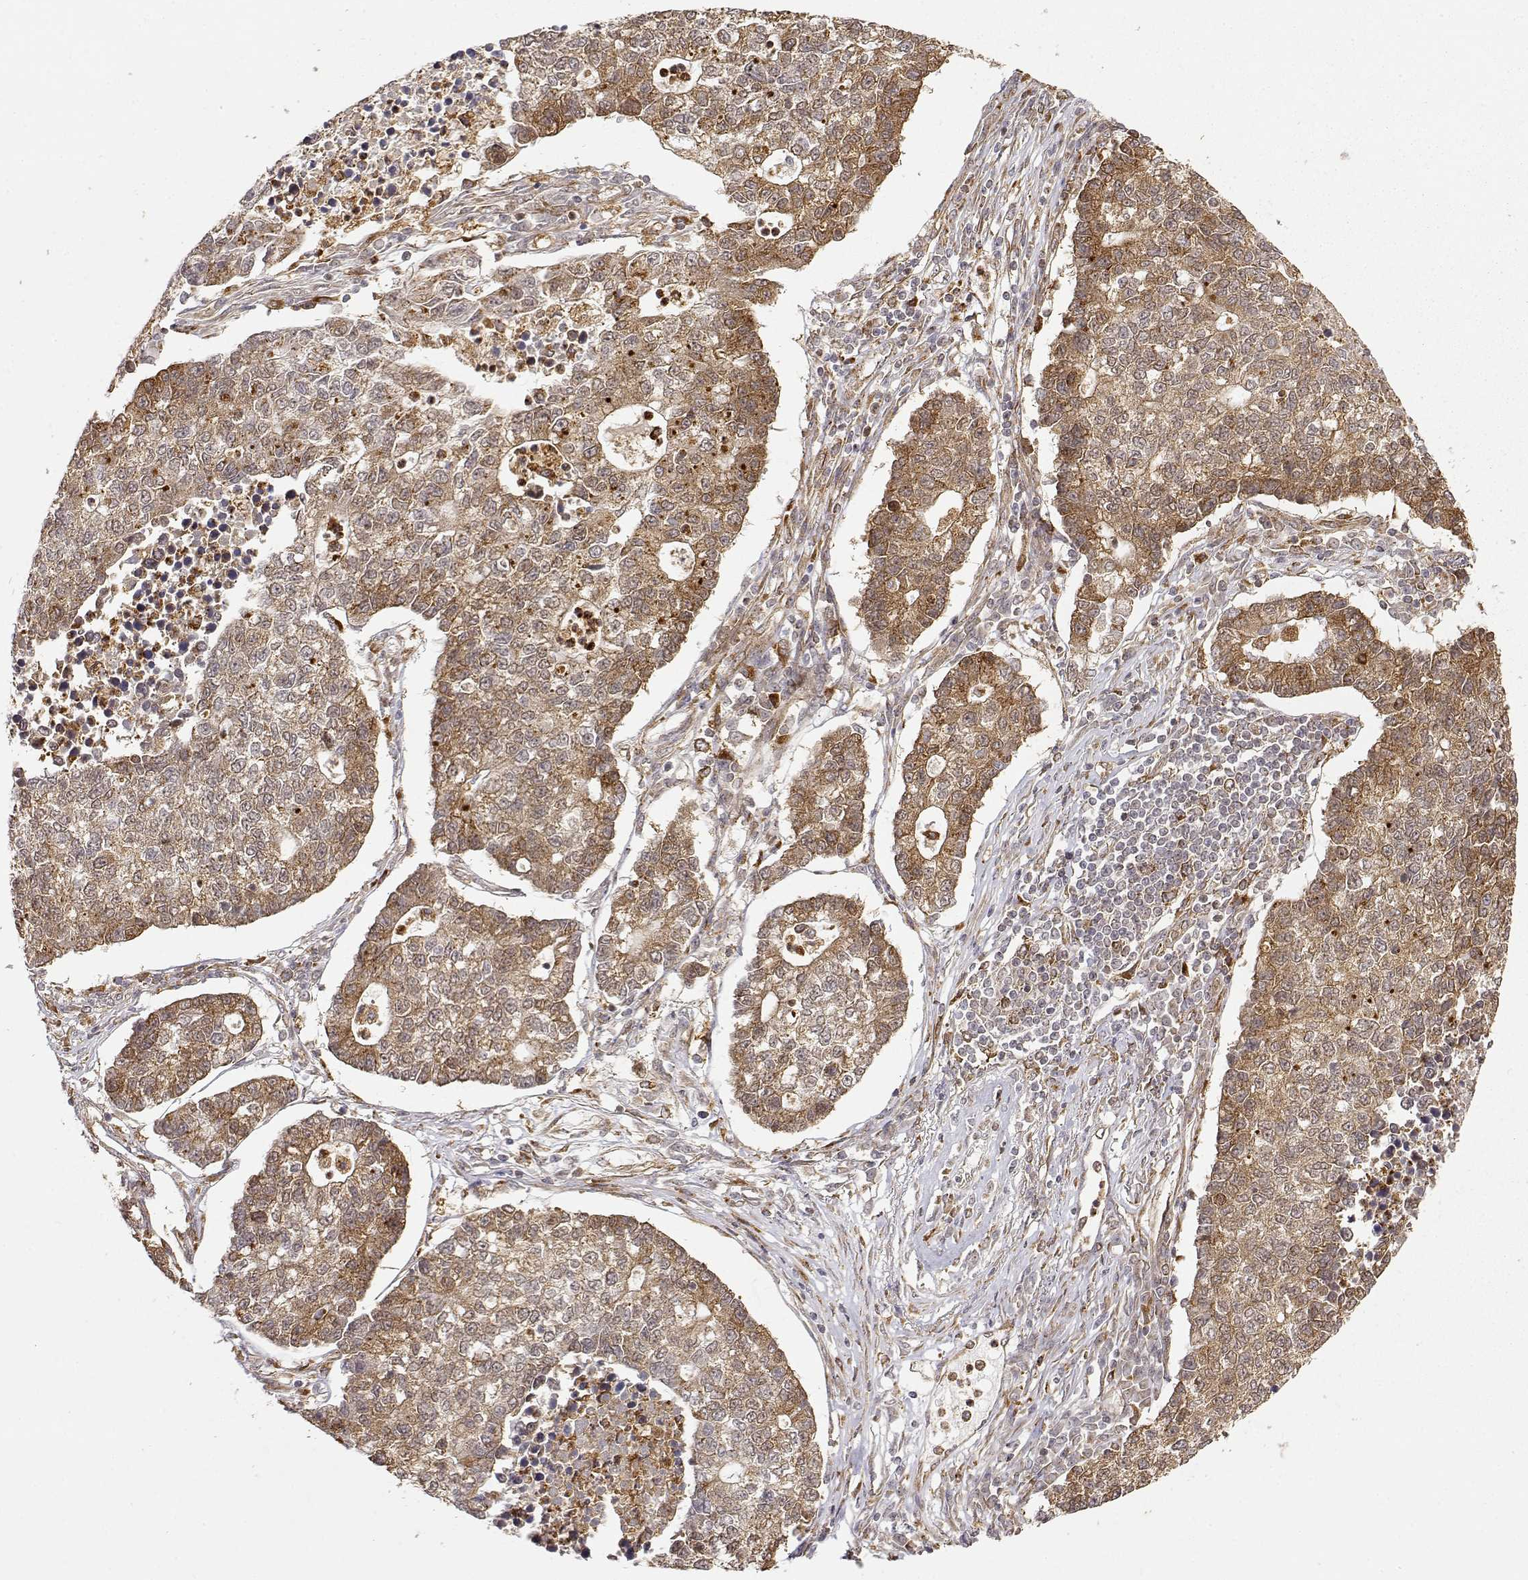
{"staining": {"intensity": "moderate", "quantity": ">75%", "location": "cytoplasmic/membranous"}, "tissue": "lung cancer", "cell_type": "Tumor cells", "image_type": "cancer", "snomed": [{"axis": "morphology", "description": "Adenocarcinoma, NOS"}, {"axis": "topography", "description": "Lung"}], "caption": "This histopathology image reveals immunohistochemistry (IHC) staining of lung cancer (adenocarcinoma), with medium moderate cytoplasmic/membranous expression in approximately >75% of tumor cells.", "gene": "RNF13", "patient": {"sex": "male", "age": 57}}